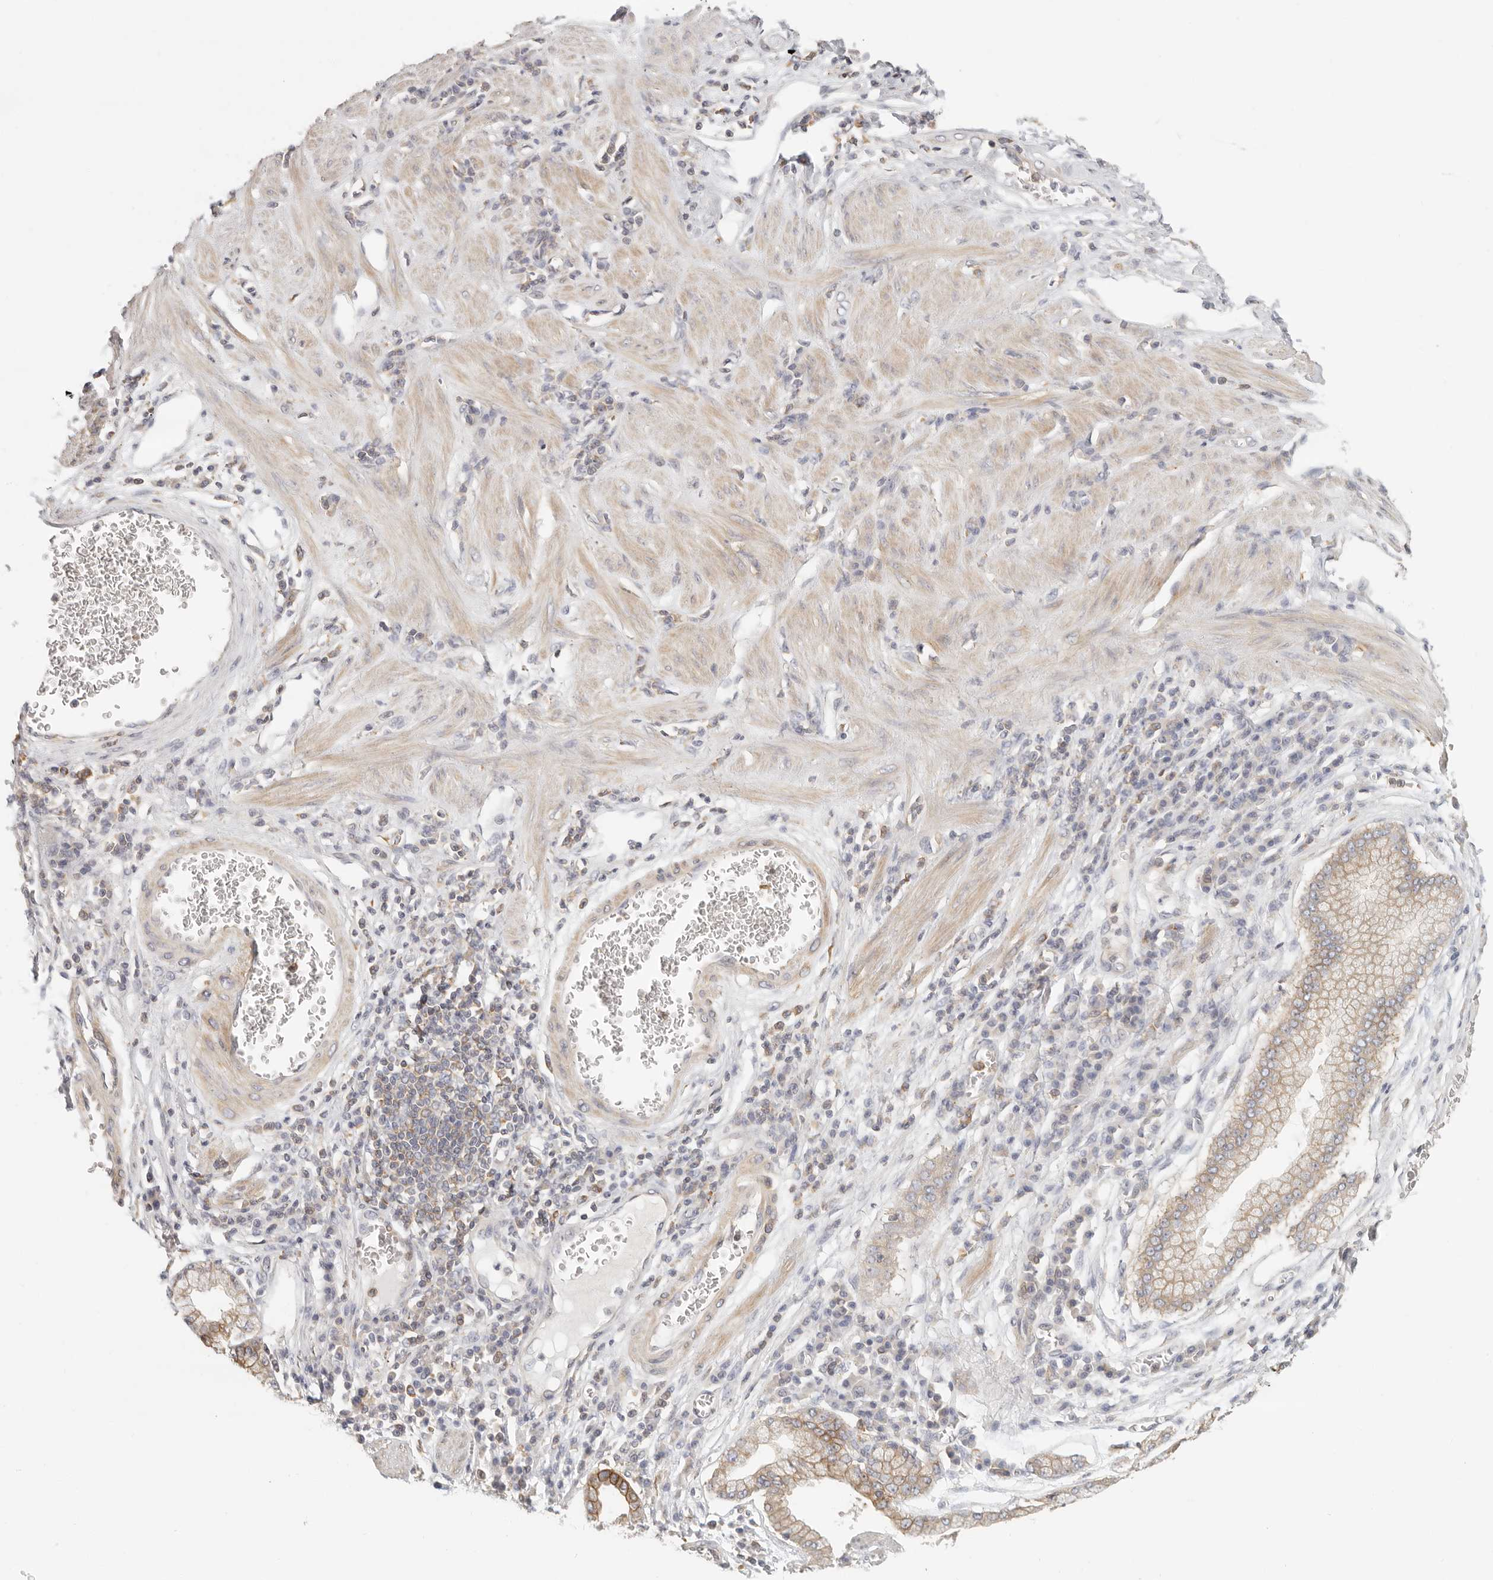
{"staining": {"intensity": "moderate", "quantity": "<25%", "location": "cytoplasmic/membranous"}, "tissue": "stomach cancer", "cell_type": "Tumor cells", "image_type": "cancer", "snomed": [{"axis": "morphology", "description": "Adenocarcinoma, NOS"}, {"axis": "topography", "description": "Stomach"}], "caption": "Immunohistochemical staining of human stomach cancer shows low levels of moderate cytoplasmic/membranous protein positivity in approximately <25% of tumor cells.", "gene": "ANXA9", "patient": {"sex": "male", "age": 59}}